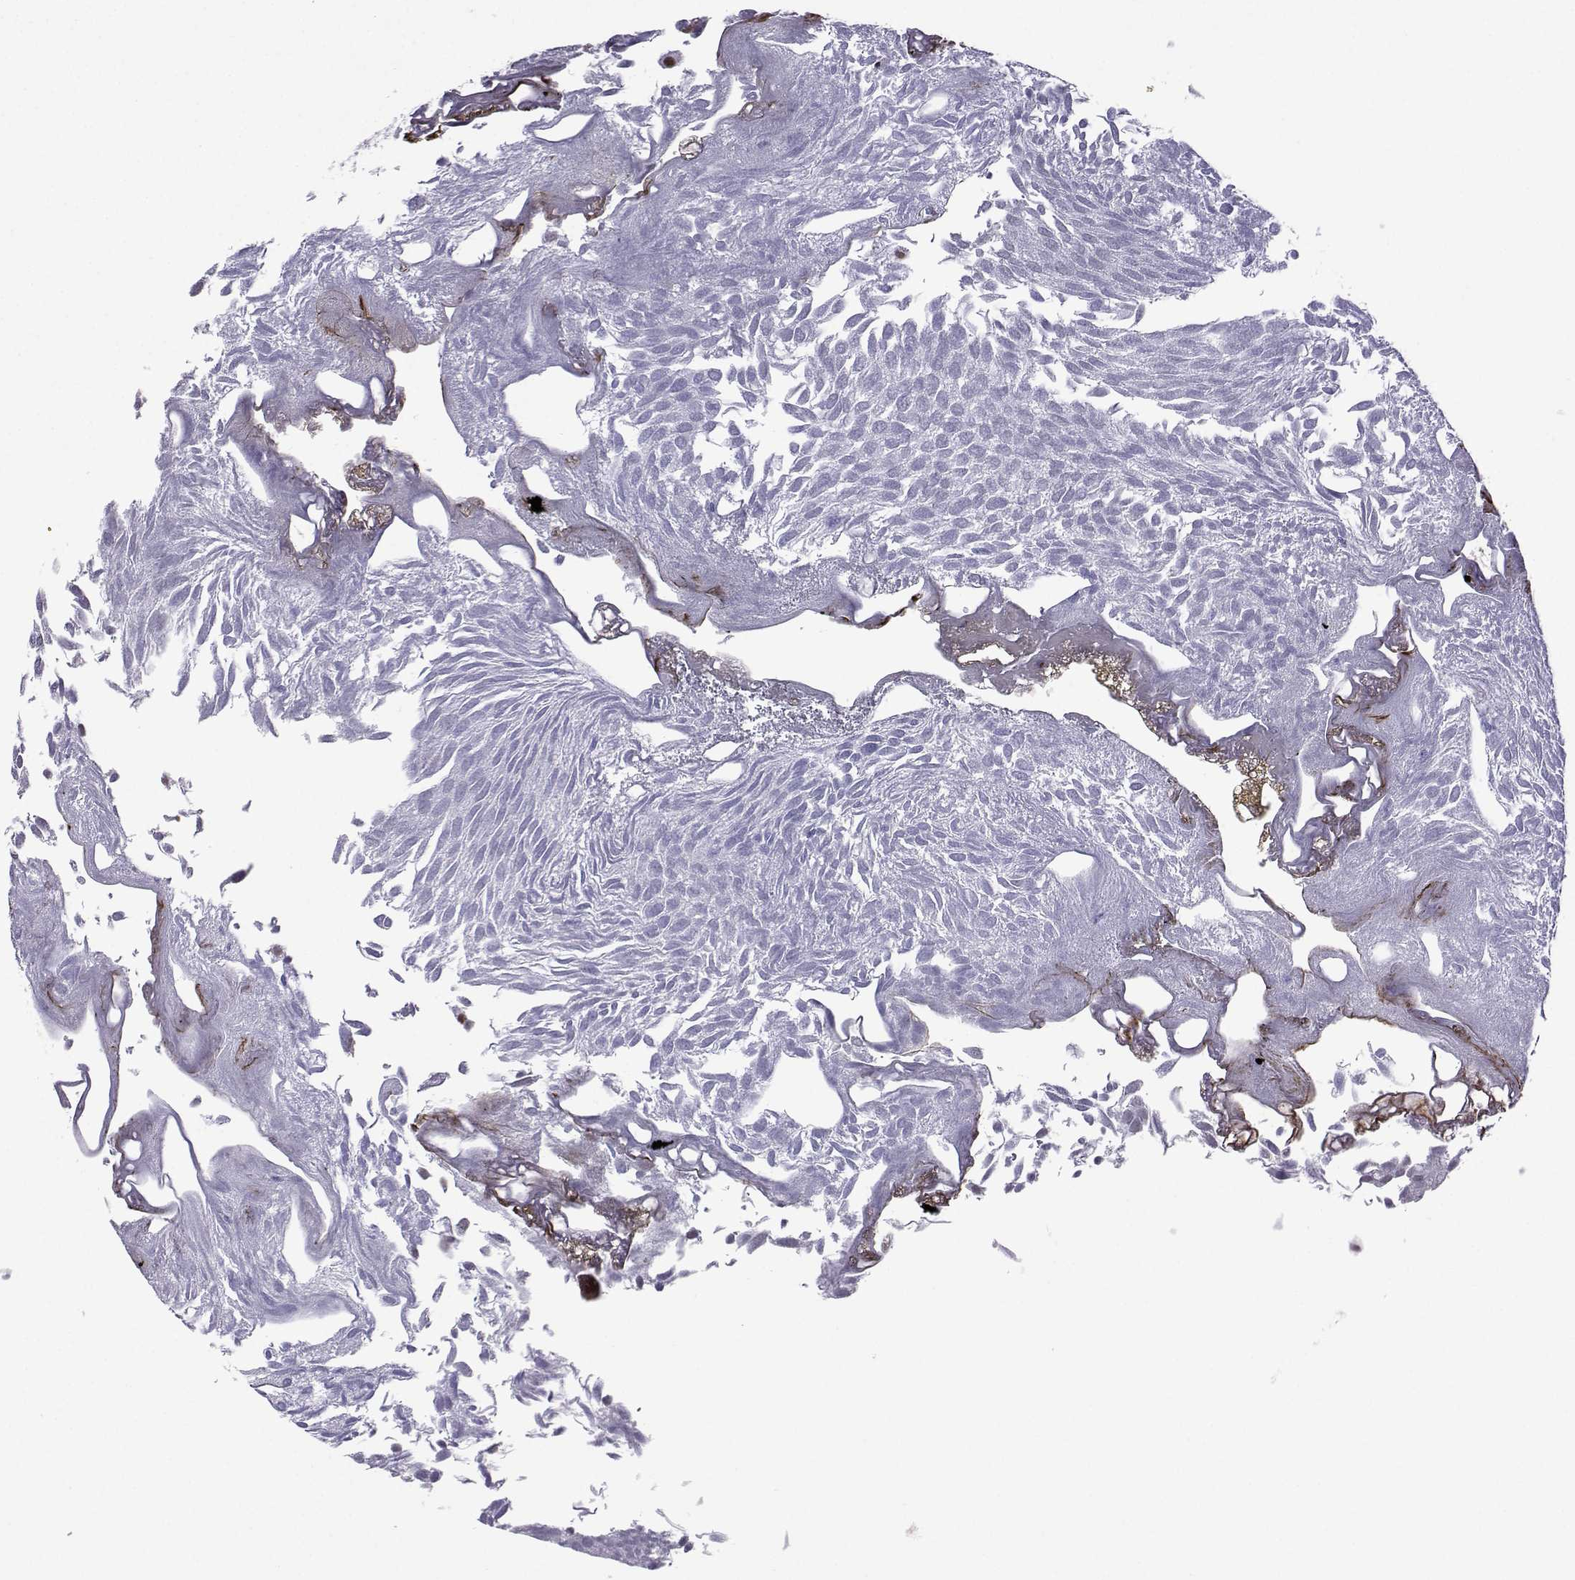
{"staining": {"intensity": "weak", "quantity": "<25%", "location": "nuclear"}, "tissue": "urothelial cancer", "cell_type": "Tumor cells", "image_type": "cancer", "snomed": [{"axis": "morphology", "description": "Urothelial carcinoma, Low grade"}, {"axis": "topography", "description": "Urinary bladder"}], "caption": "Tumor cells are negative for protein expression in human low-grade urothelial carcinoma.", "gene": "LORICRIN", "patient": {"sex": "male", "age": 52}}